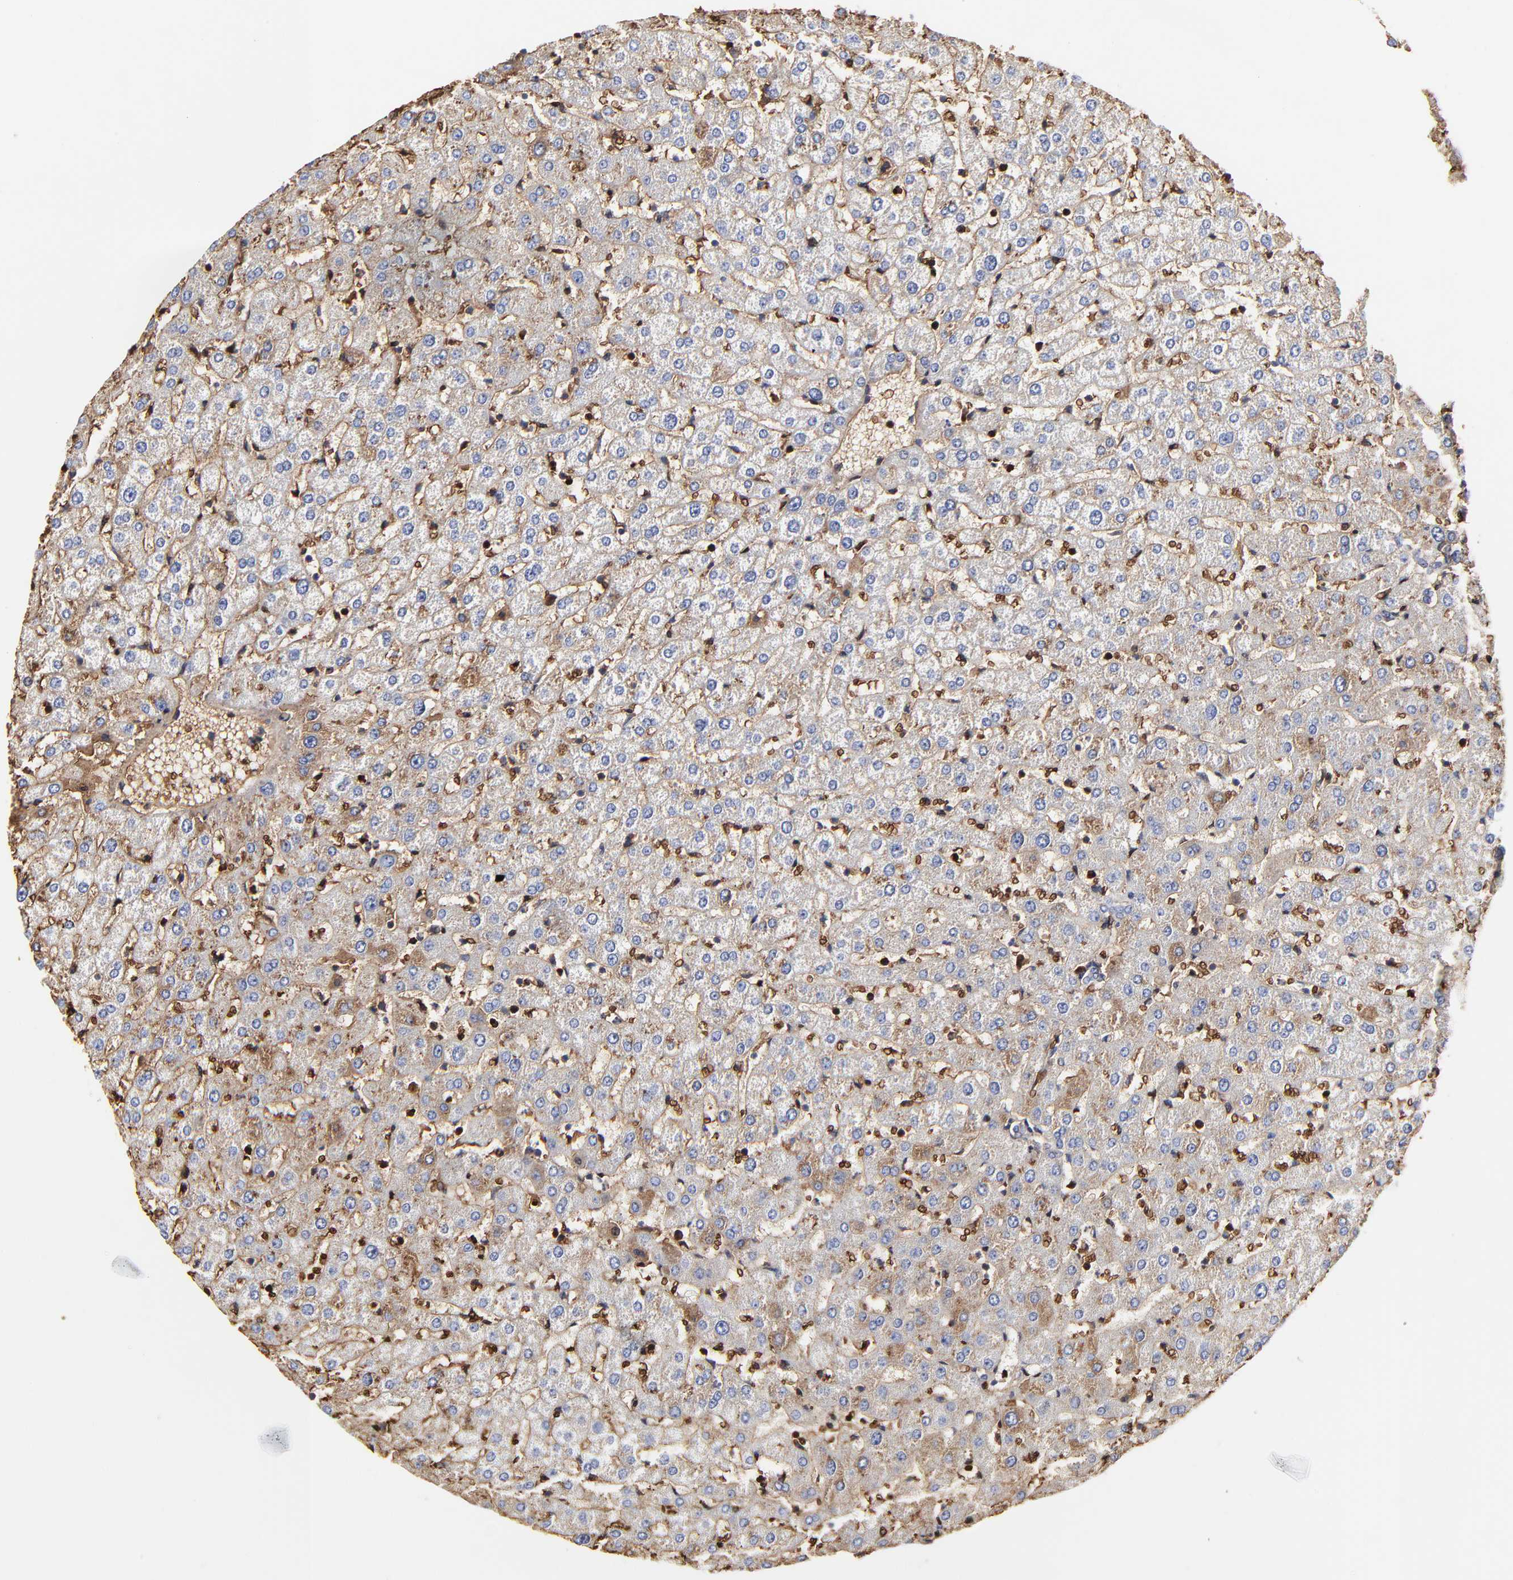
{"staining": {"intensity": "negative", "quantity": "none", "location": "none"}, "tissue": "liver", "cell_type": "Cholangiocytes", "image_type": "normal", "snomed": [{"axis": "morphology", "description": "Normal tissue, NOS"}, {"axis": "morphology", "description": "Fibrosis, NOS"}, {"axis": "topography", "description": "Liver"}], "caption": "This is a photomicrograph of IHC staining of unremarkable liver, which shows no expression in cholangiocytes.", "gene": "PAG1", "patient": {"sex": "female", "age": 29}}